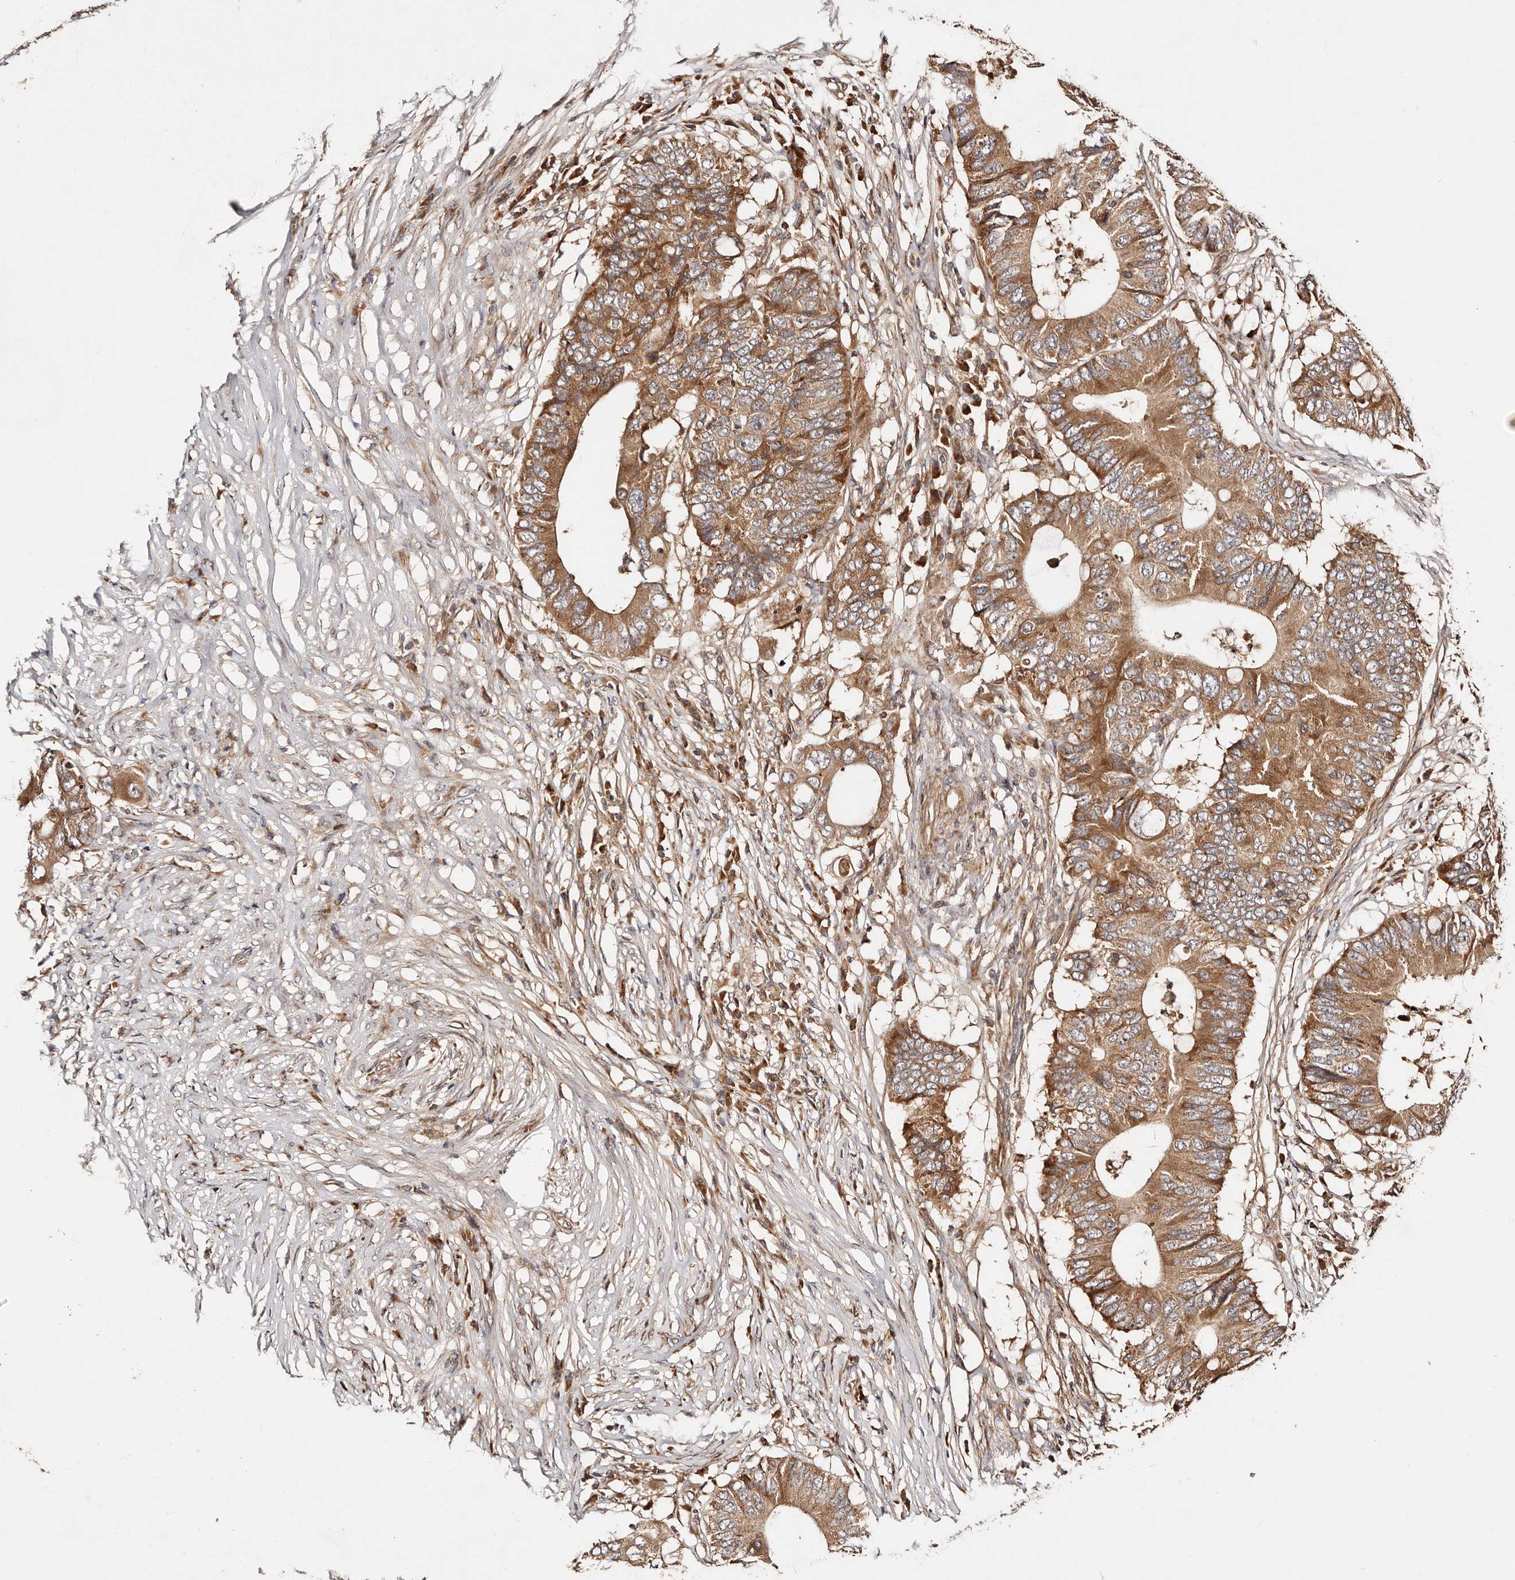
{"staining": {"intensity": "moderate", "quantity": ">75%", "location": "cytoplasmic/membranous"}, "tissue": "colorectal cancer", "cell_type": "Tumor cells", "image_type": "cancer", "snomed": [{"axis": "morphology", "description": "Adenocarcinoma, NOS"}, {"axis": "topography", "description": "Colon"}], "caption": "Protein staining of colorectal adenocarcinoma tissue exhibits moderate cytoplasmic/membranous positivity in approximately >75% of tumor cells.", "gene": "DENND11", "patient": {"sex": "male", "age": 71}}